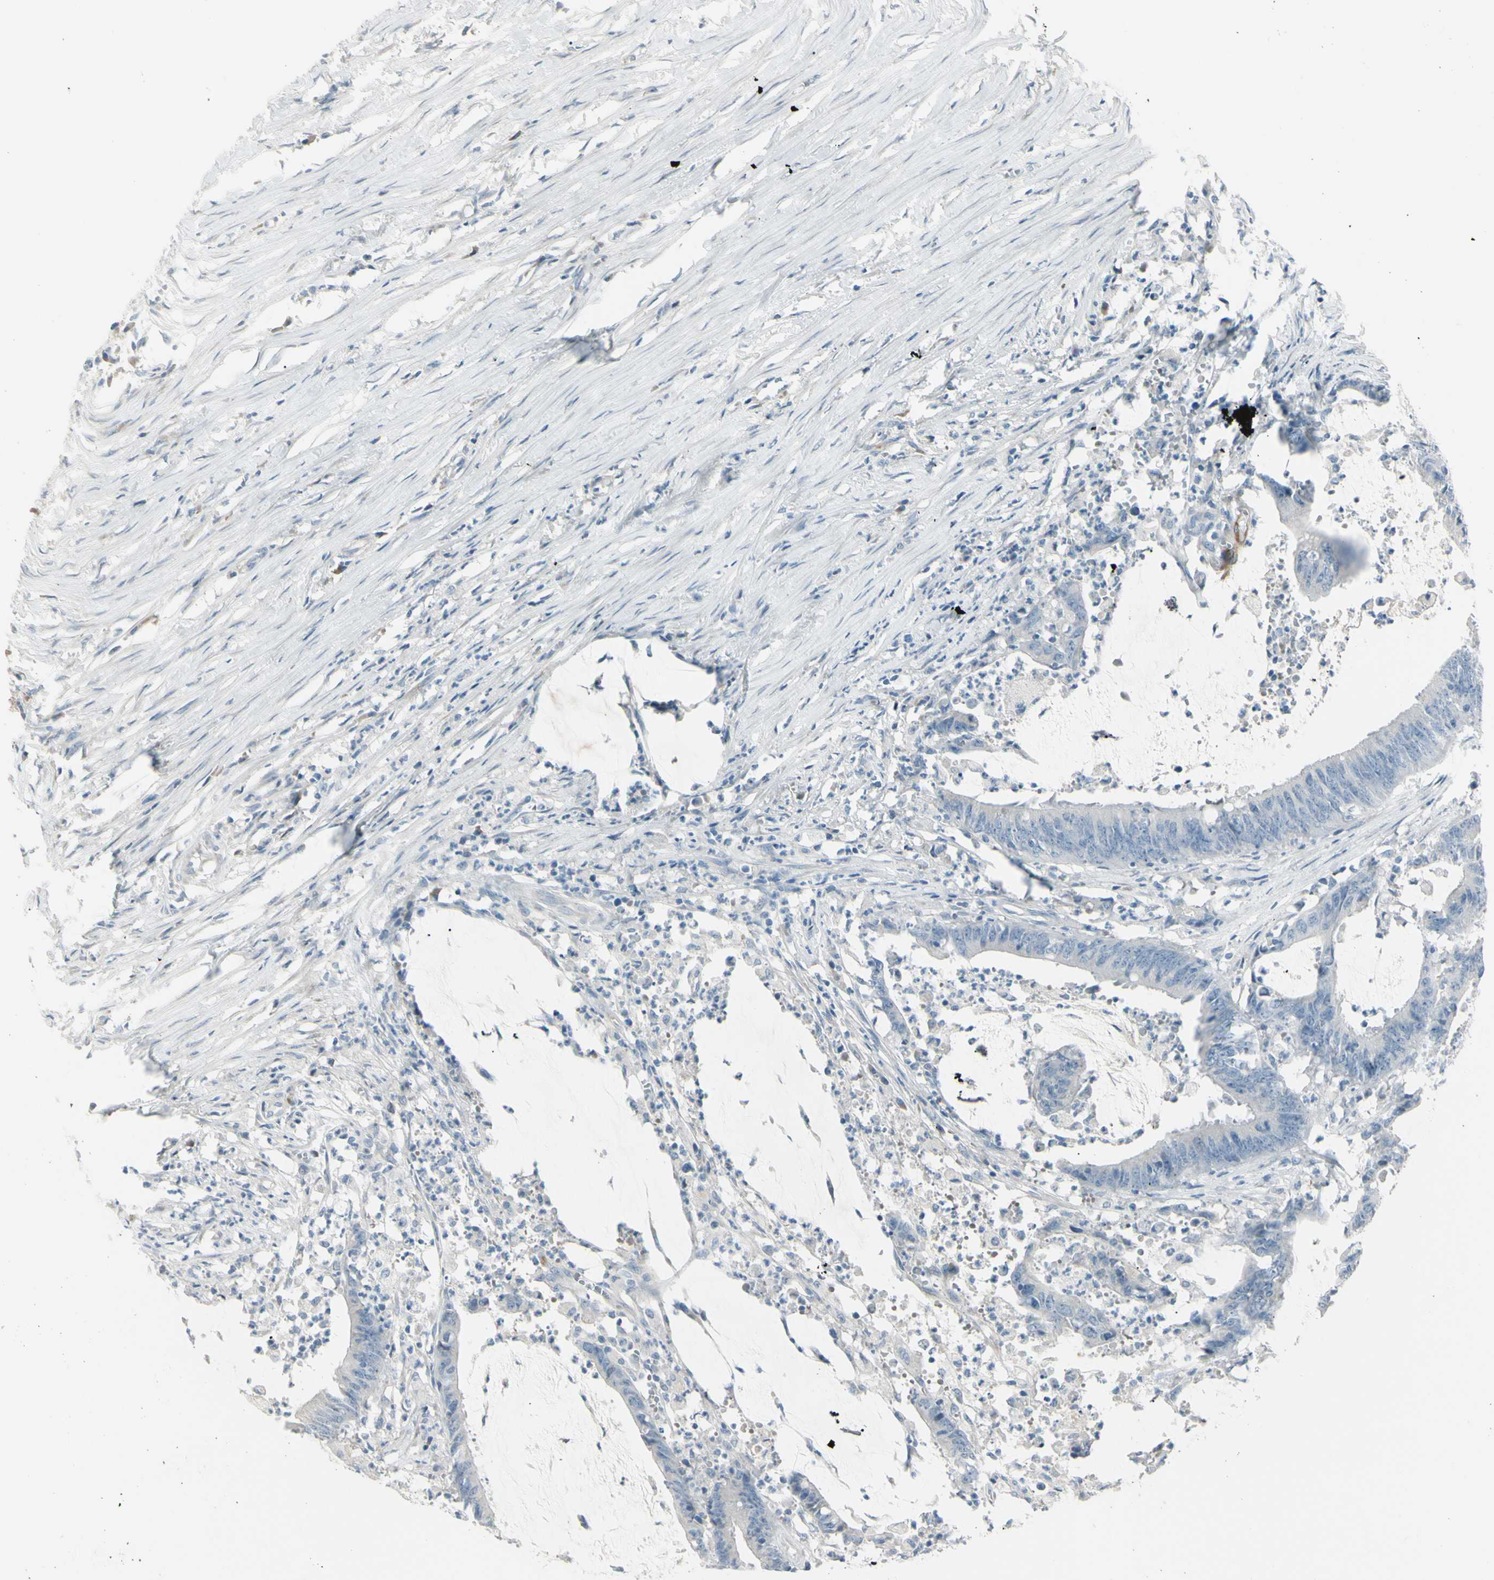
{"staining": {"intensity": "negative", "quantity": "none", "location": "none"}, "tissue": "colorectal cancer", "cell_type": "Tumor cells", "image_type": "cancer", "snomed": [{"axis": "morphology", "description": "Adenocarcinoma, NOS"}, {"axis": "topography", "description": "Rectum"}], "caption": "IHC micrograph of adenocarcinoma (colorectal) stained for a protein (brown), which exhibits no expression in tumor cells.", "gene": "GPR34", "patient": {"sex": "female", "age": 66}}